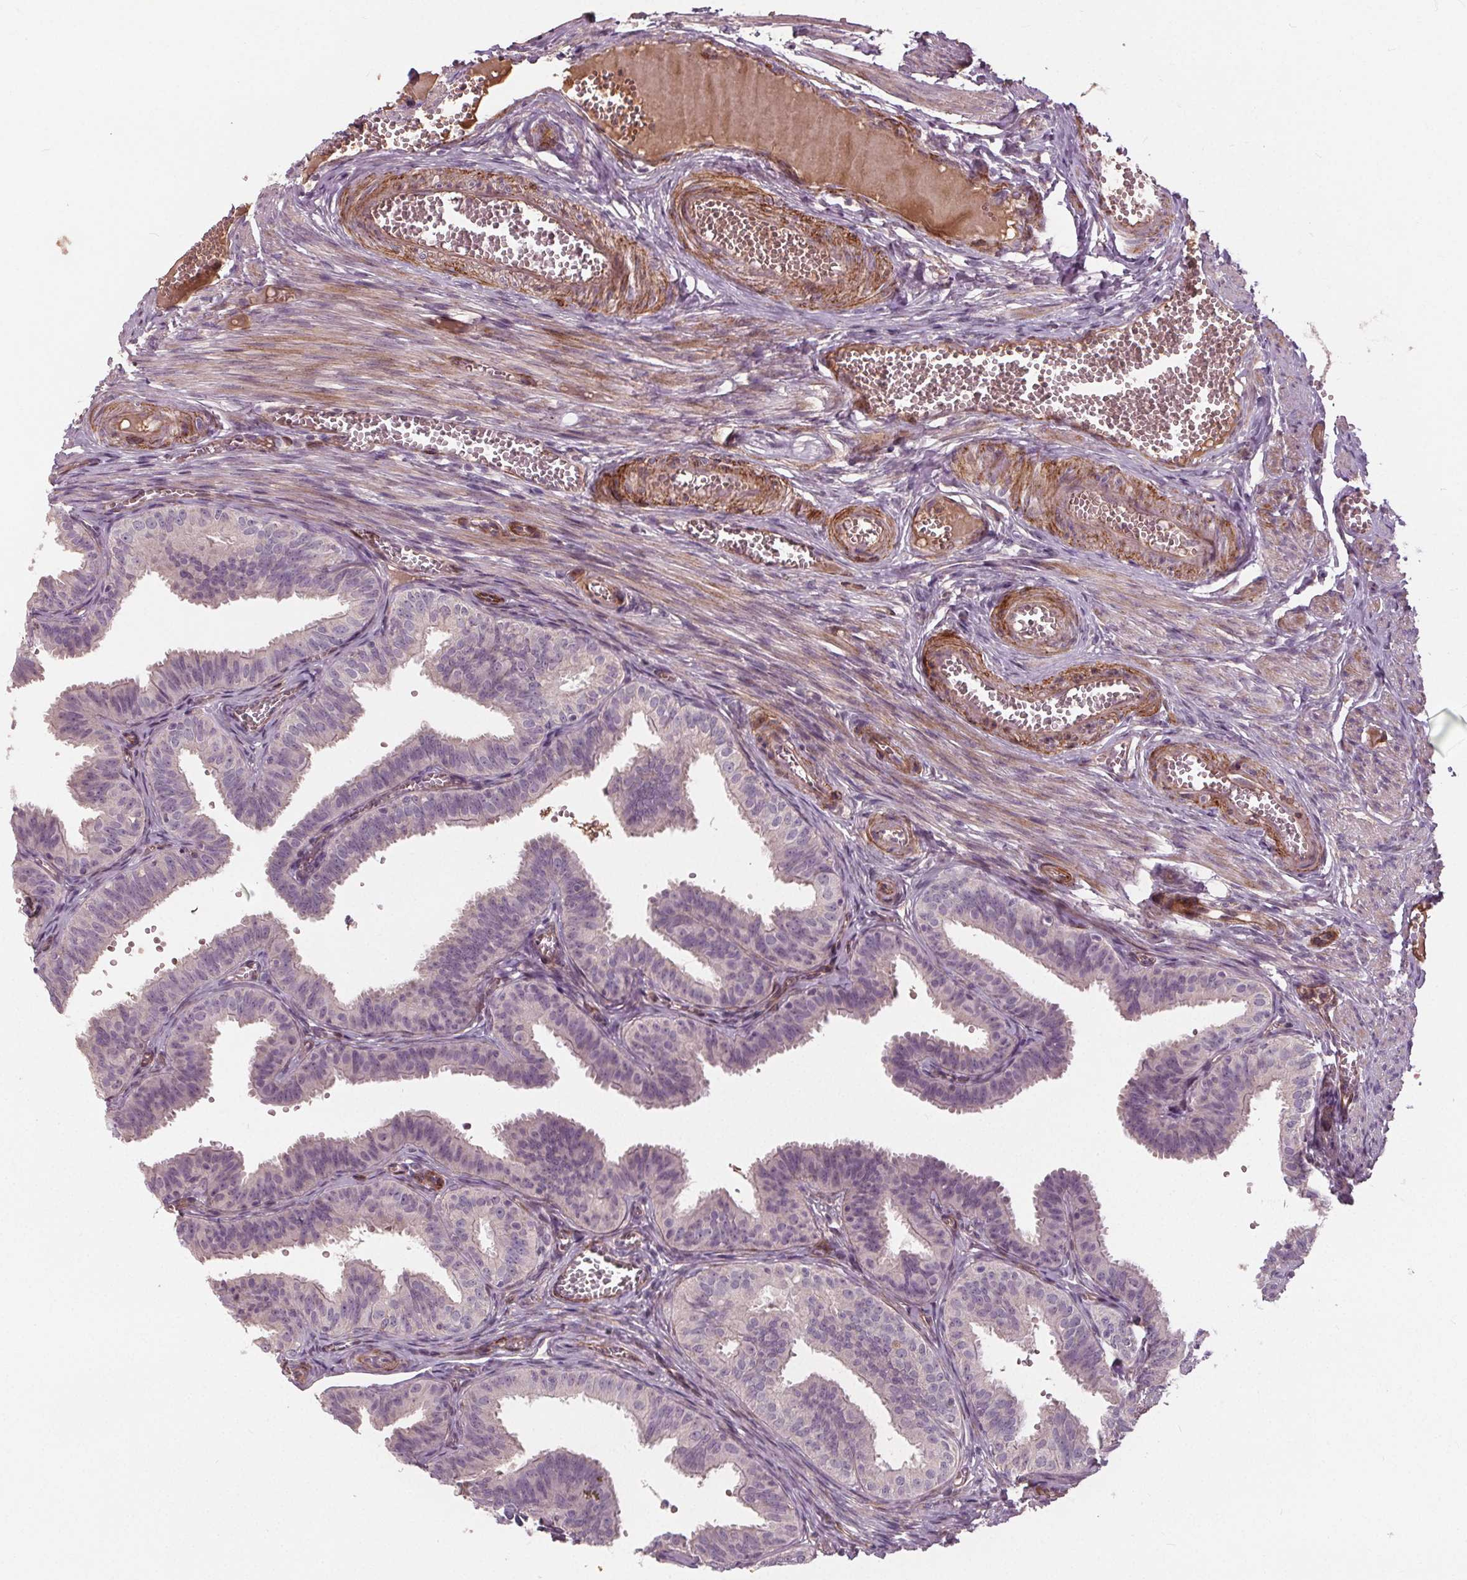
{"staining": {"intensity": "negative", "quantity": "none", "location": "none"}, "tissue": "fallopian tube", "cell_type": "Glandular cells", "image_type": "normal", "snomed": [{"axis": "morphology", "description": "Normal tissue, NOS"}, {"axis": "topography", "description": "Fallopian tube"}], "caption": "A photomicrograph of human fallopian tube is negative for staining in glandular cells.", "gene": "PDGFD", "patient": {"sex": "female", "age": 25}}